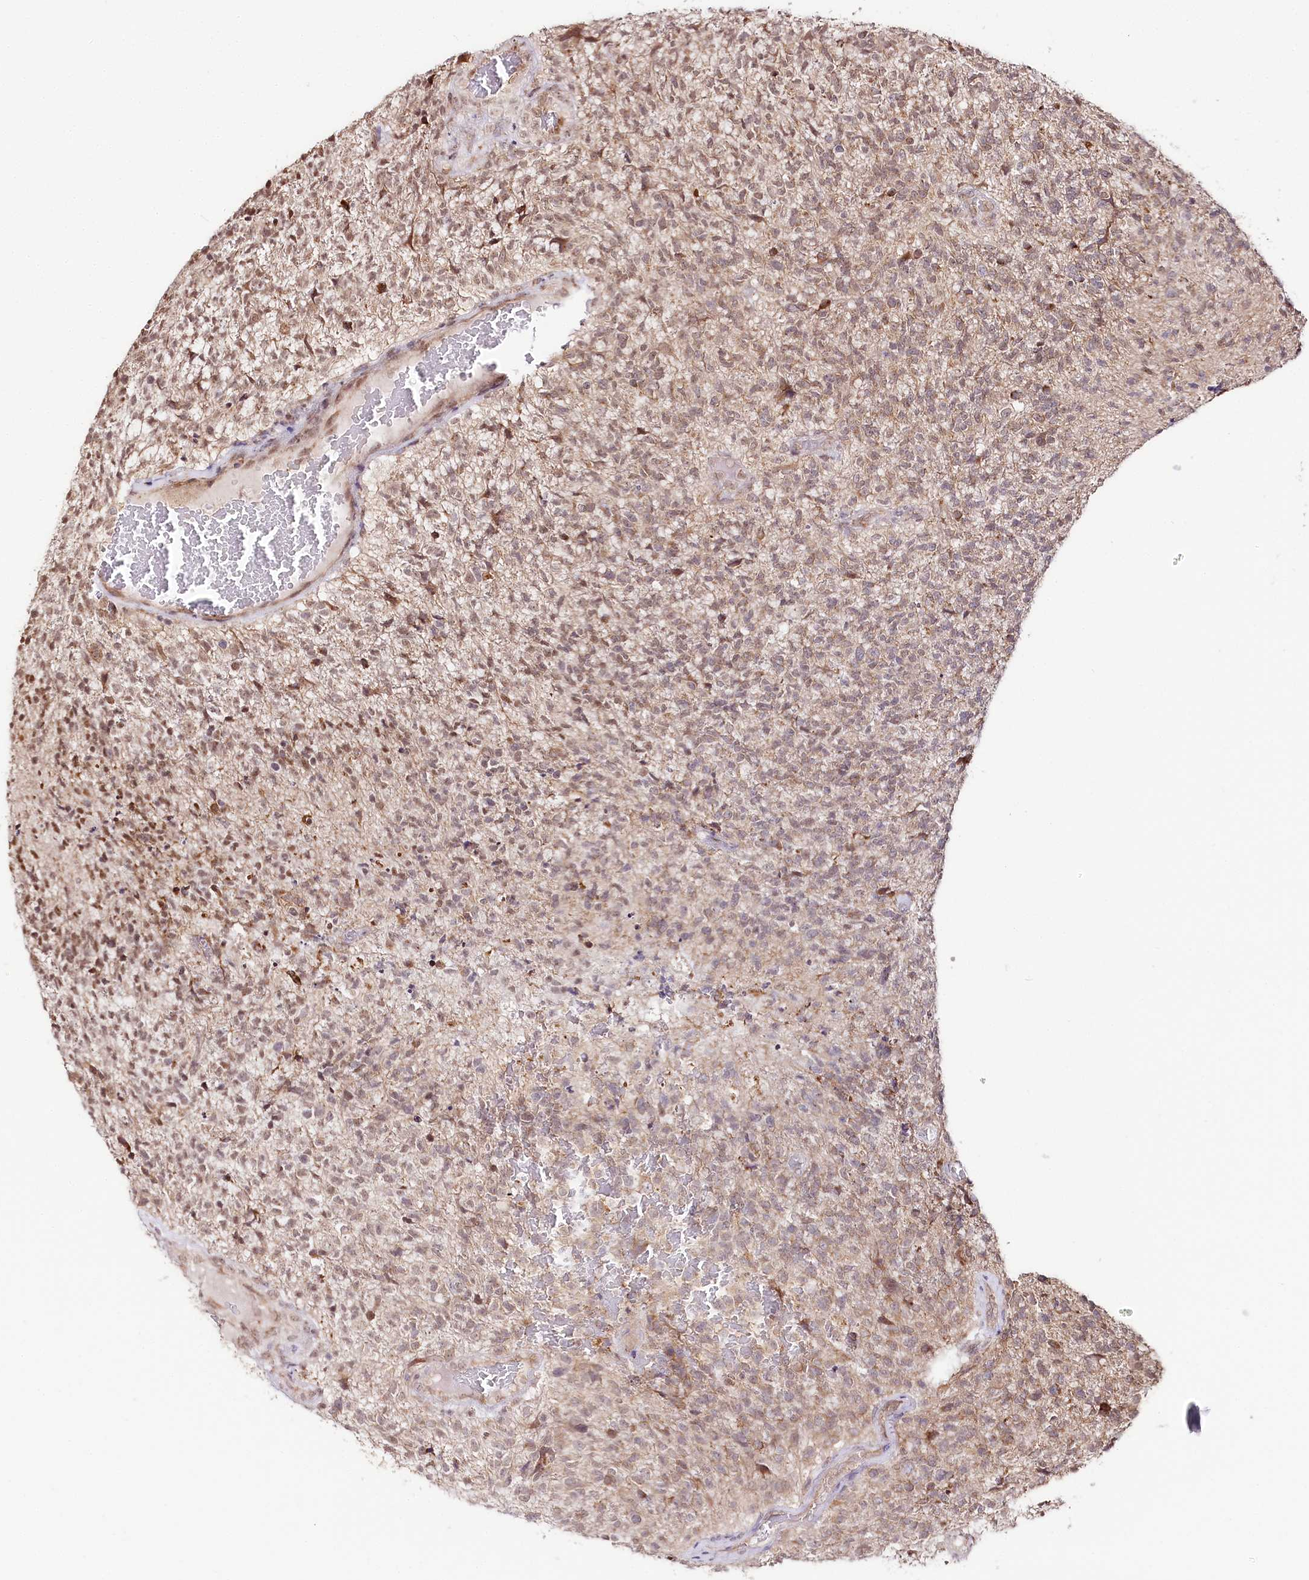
{"staining": {"intensity": "moderate", "quantity": ">75%", "location": "cytoplasmic/membranous,nuclear"}, "tissue": "glioma", "cell_type": "Tumor cells", "image_type": "cancer", "snomed": [{"axis": "morphology", "description": "Glioma, malignant, High grade"}, {"axis": "topography", "description": "Brain"}], "caption": "Protein staining by immunohistochemistry (IHC) reveals moderate cytoplasmic/membranous and nuclear staining in approximately >75% of tumor cells in glioma.", "gene": "ENSG00000144785", "patient": {"sex": "male", "age": 56}}